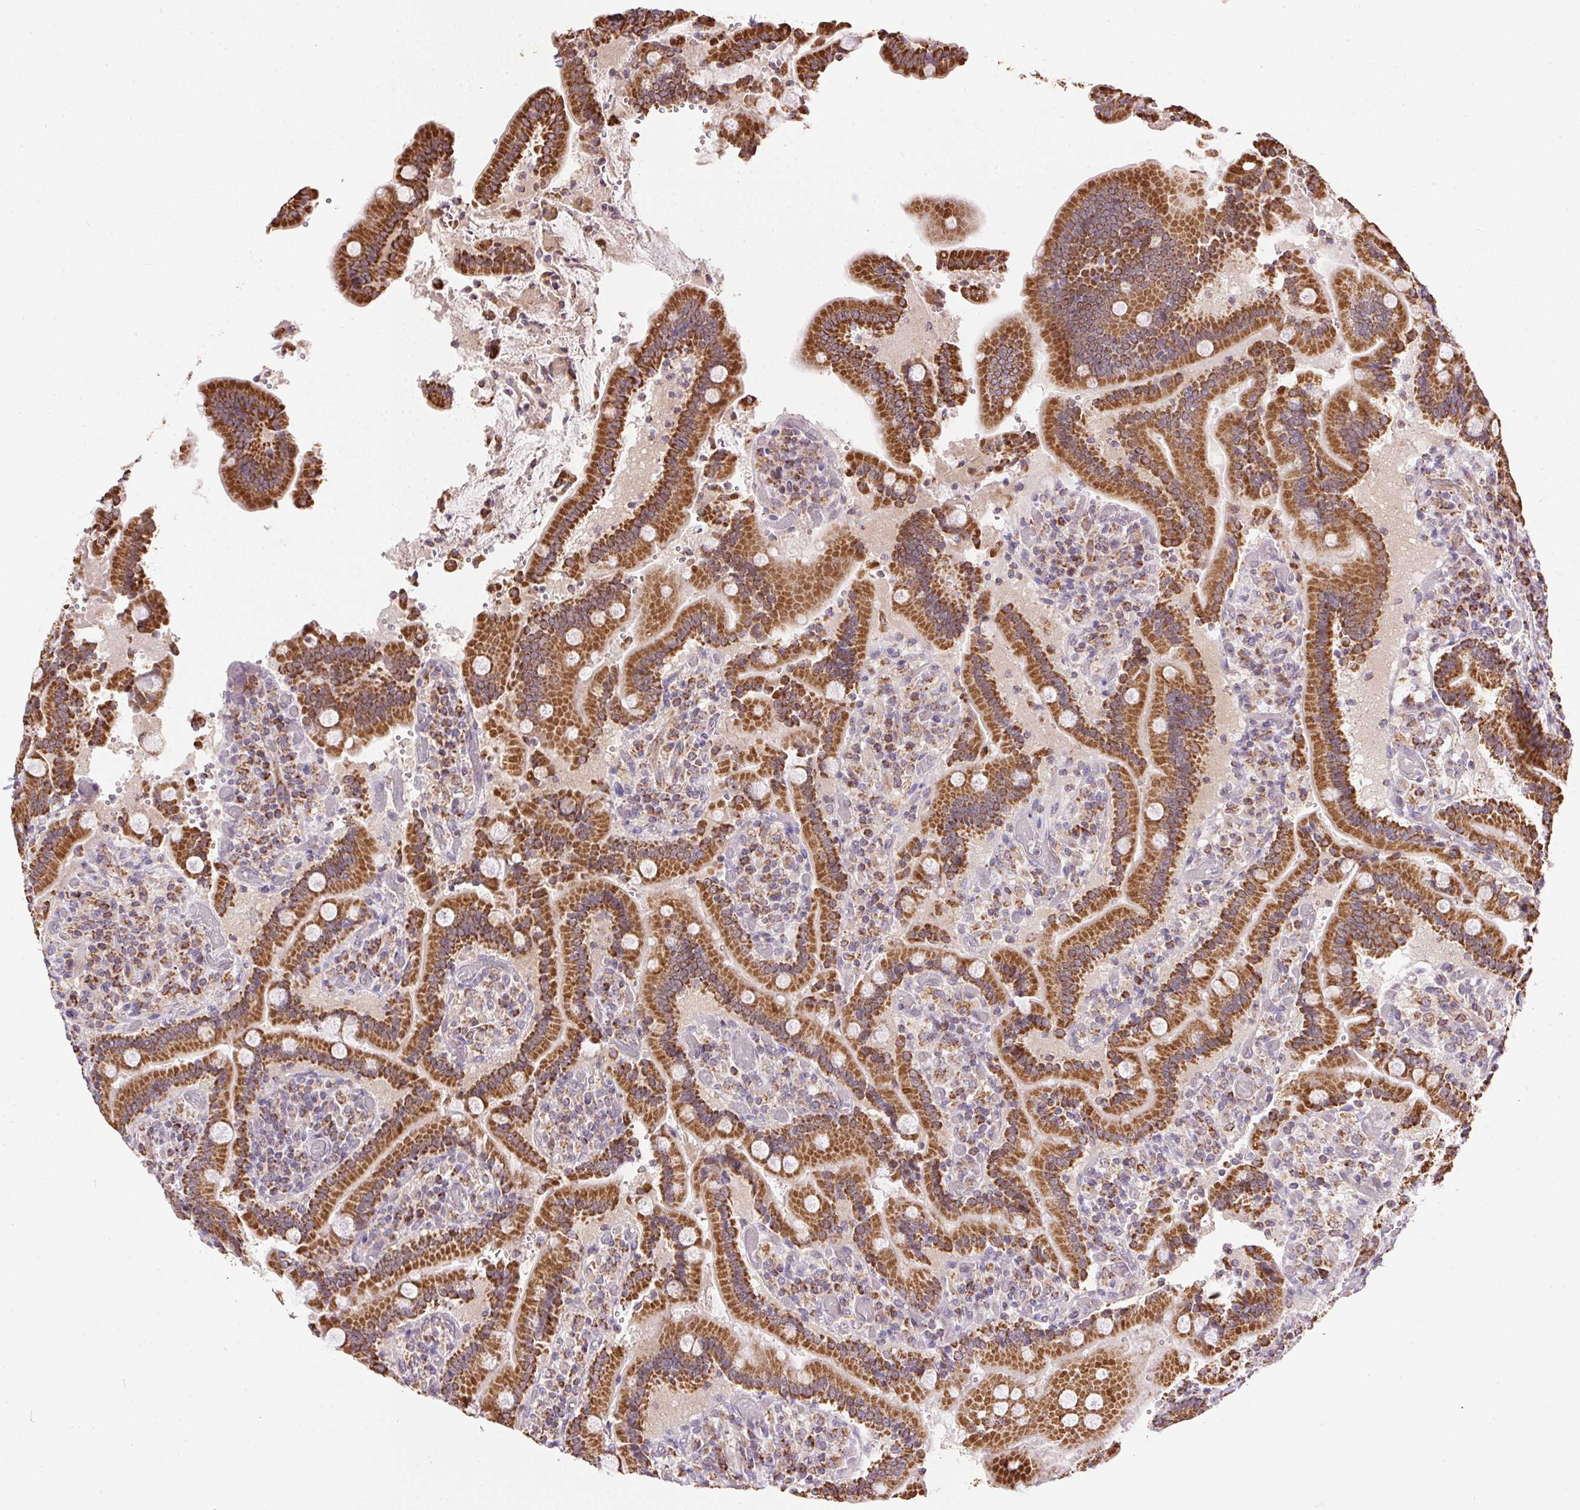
{"staining": {"intensity": "strong", "quantity": ">75%", "location": "cytoplasmic/membranous"}, "tissue": "duodenum", "cell_type": "Glandular cells", "image_type": "normal", "snomed": [{"axis": "morphology", "description": "Normal tissue, NOS"}, {"axis": "topography", "description": "Duodenum"}], "caption": "Immunohistochemical staining of normal duodenum displays strong cytoplasmic/membranous protein positivity in about >75% of glandular cells. The protein is stained brown, and the nuclei are stained in blue (DAB (3,3'-diaminobenzidine) IHC with brightfield microscopy, high magnification).", "gene": "MAPK11", "patient": {"sex": "female", "age": 62}}